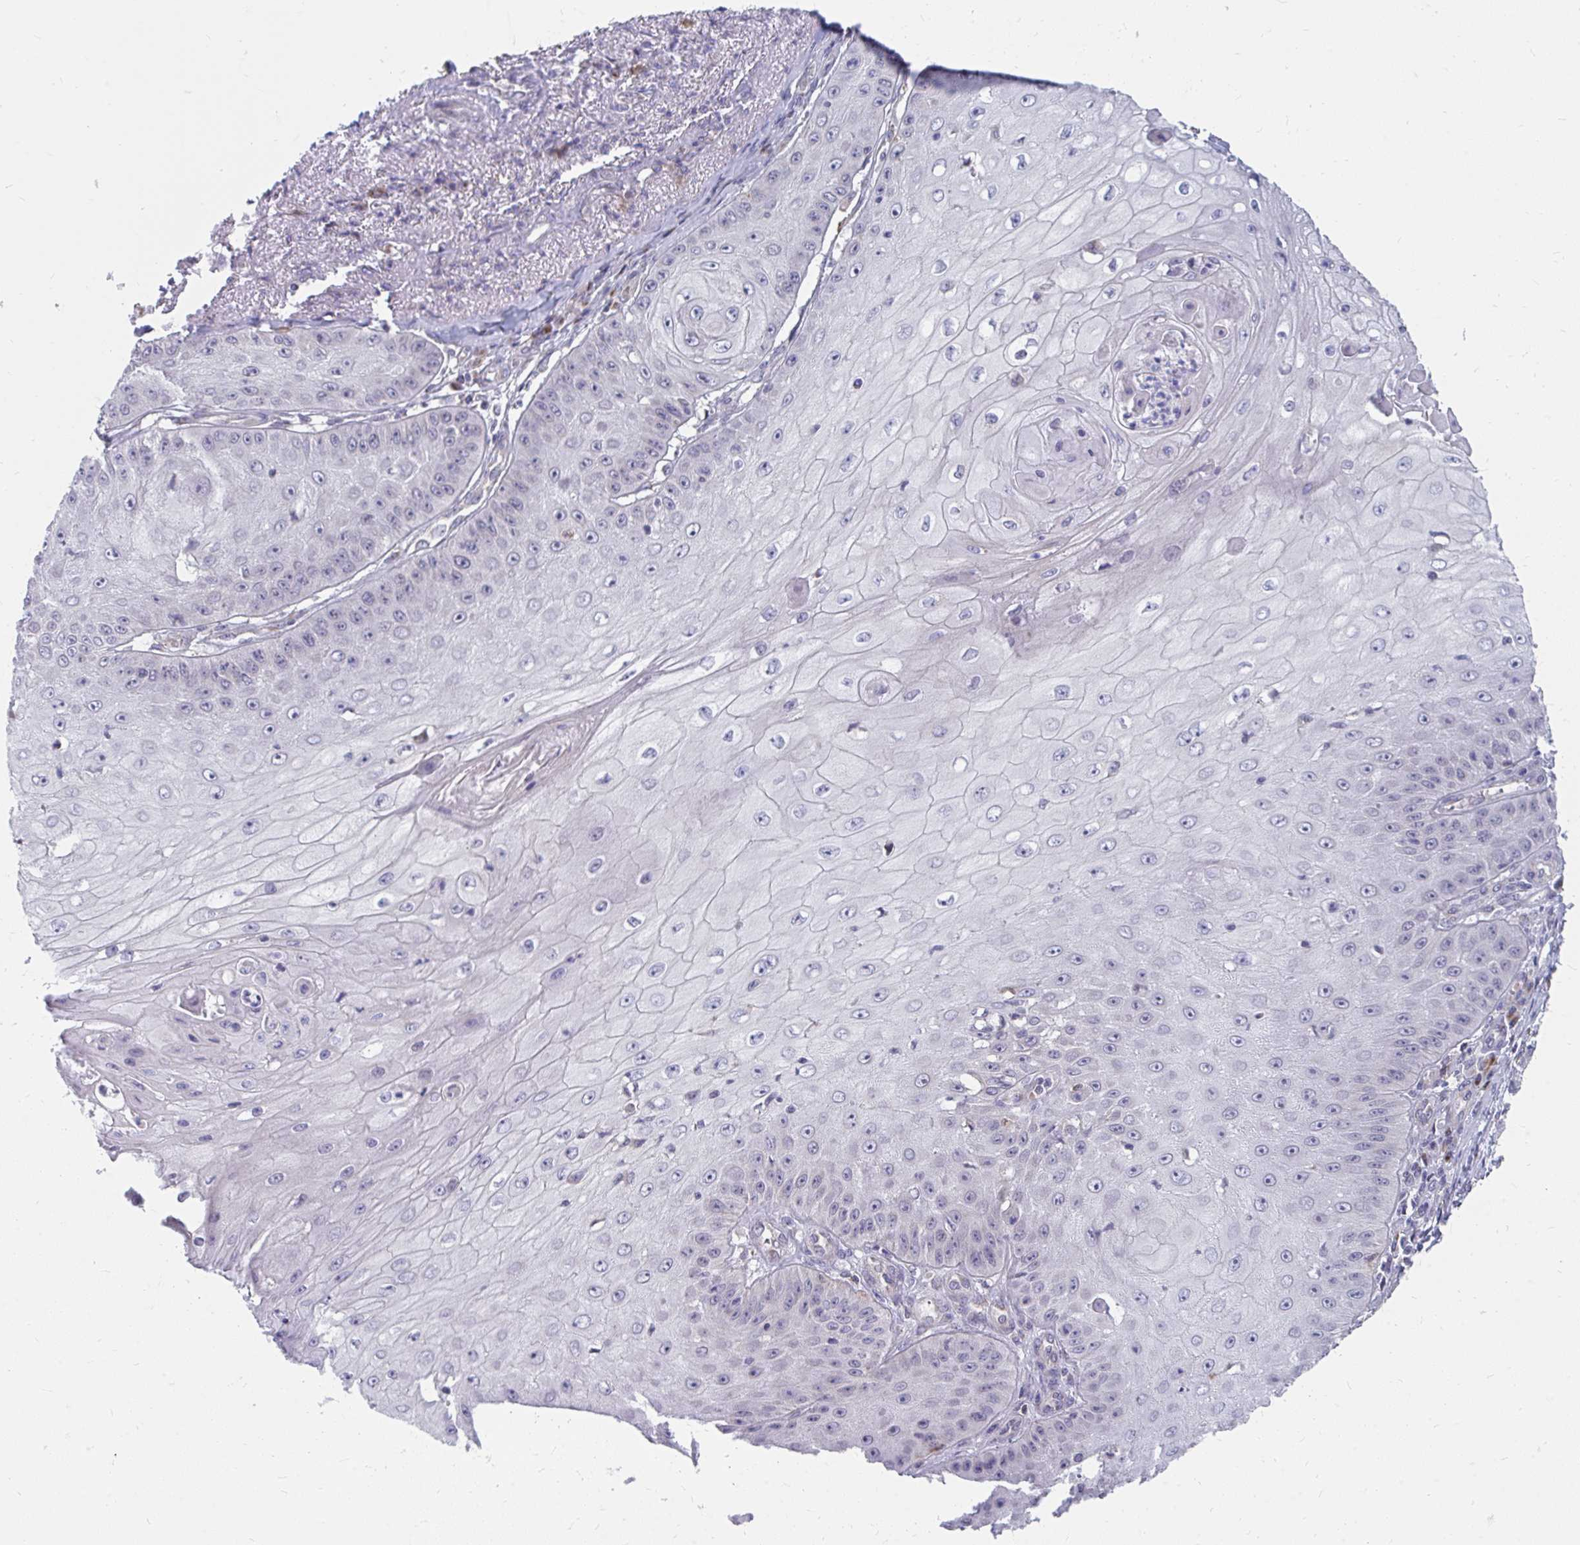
{"staining": {"intensity": "negative", "quantity": "none", "location": "none"}, "tissue": "skin cancer", "cell_type": "Tumor cells", "image_type": "cancer", "snomed": [{"axis": "morphology", "description": "Squamous cell carcinoma, NOS"}, {"axis": "topography", "description": "Skin"}], "caption": "A photomicrograph of squamous cell carcinoma (skin) stained for a protein demonstrates no brown staining in tumor cells.", "gene": "PABIR3", "patient": {"sex": "male", "age": 70}}